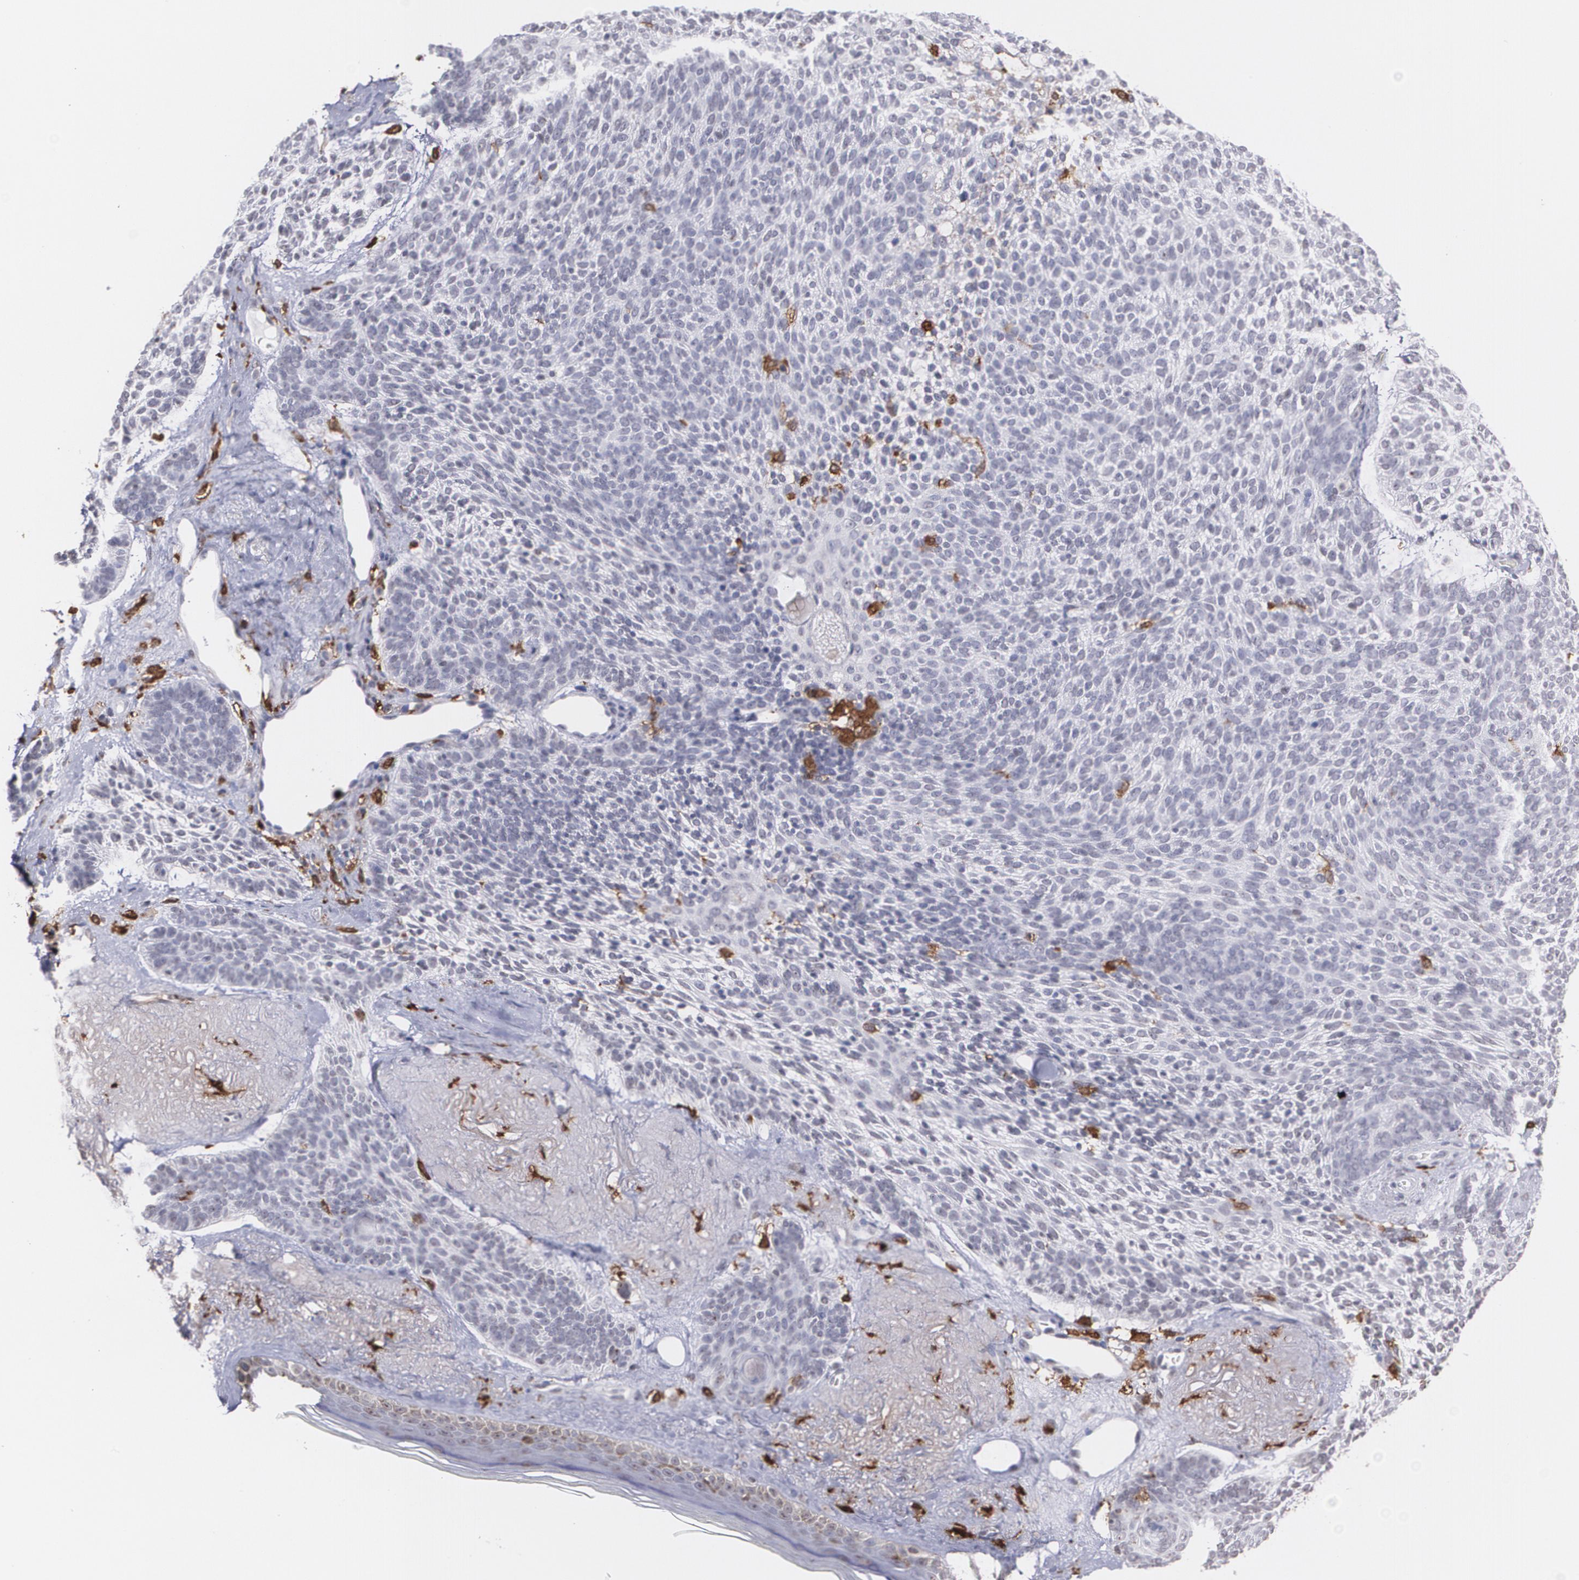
{"staining": {"intensity": "negative", "quantity": "none", "location": "none"}, "tissue": "skin cancer", "cell_type": "Tumor cells", "image_type": "cancer", "snomed": [{"axis": "morphology", "description": "Normal tissue, NOS"}, {"axis": "morphology", "description": "Basal cell carcinoma"}, {"axis": "topography", "description": "Skin"}], "caption": "Micrograph shows no significant protein expression in tumor cells of basal cell carcinoma (skin). (DAB (3,3'-diaminobenzidine) IHC with hematoxylin counter stain).", "gene": "NCF2", "patient": {"sex": "female", "age": 70}}